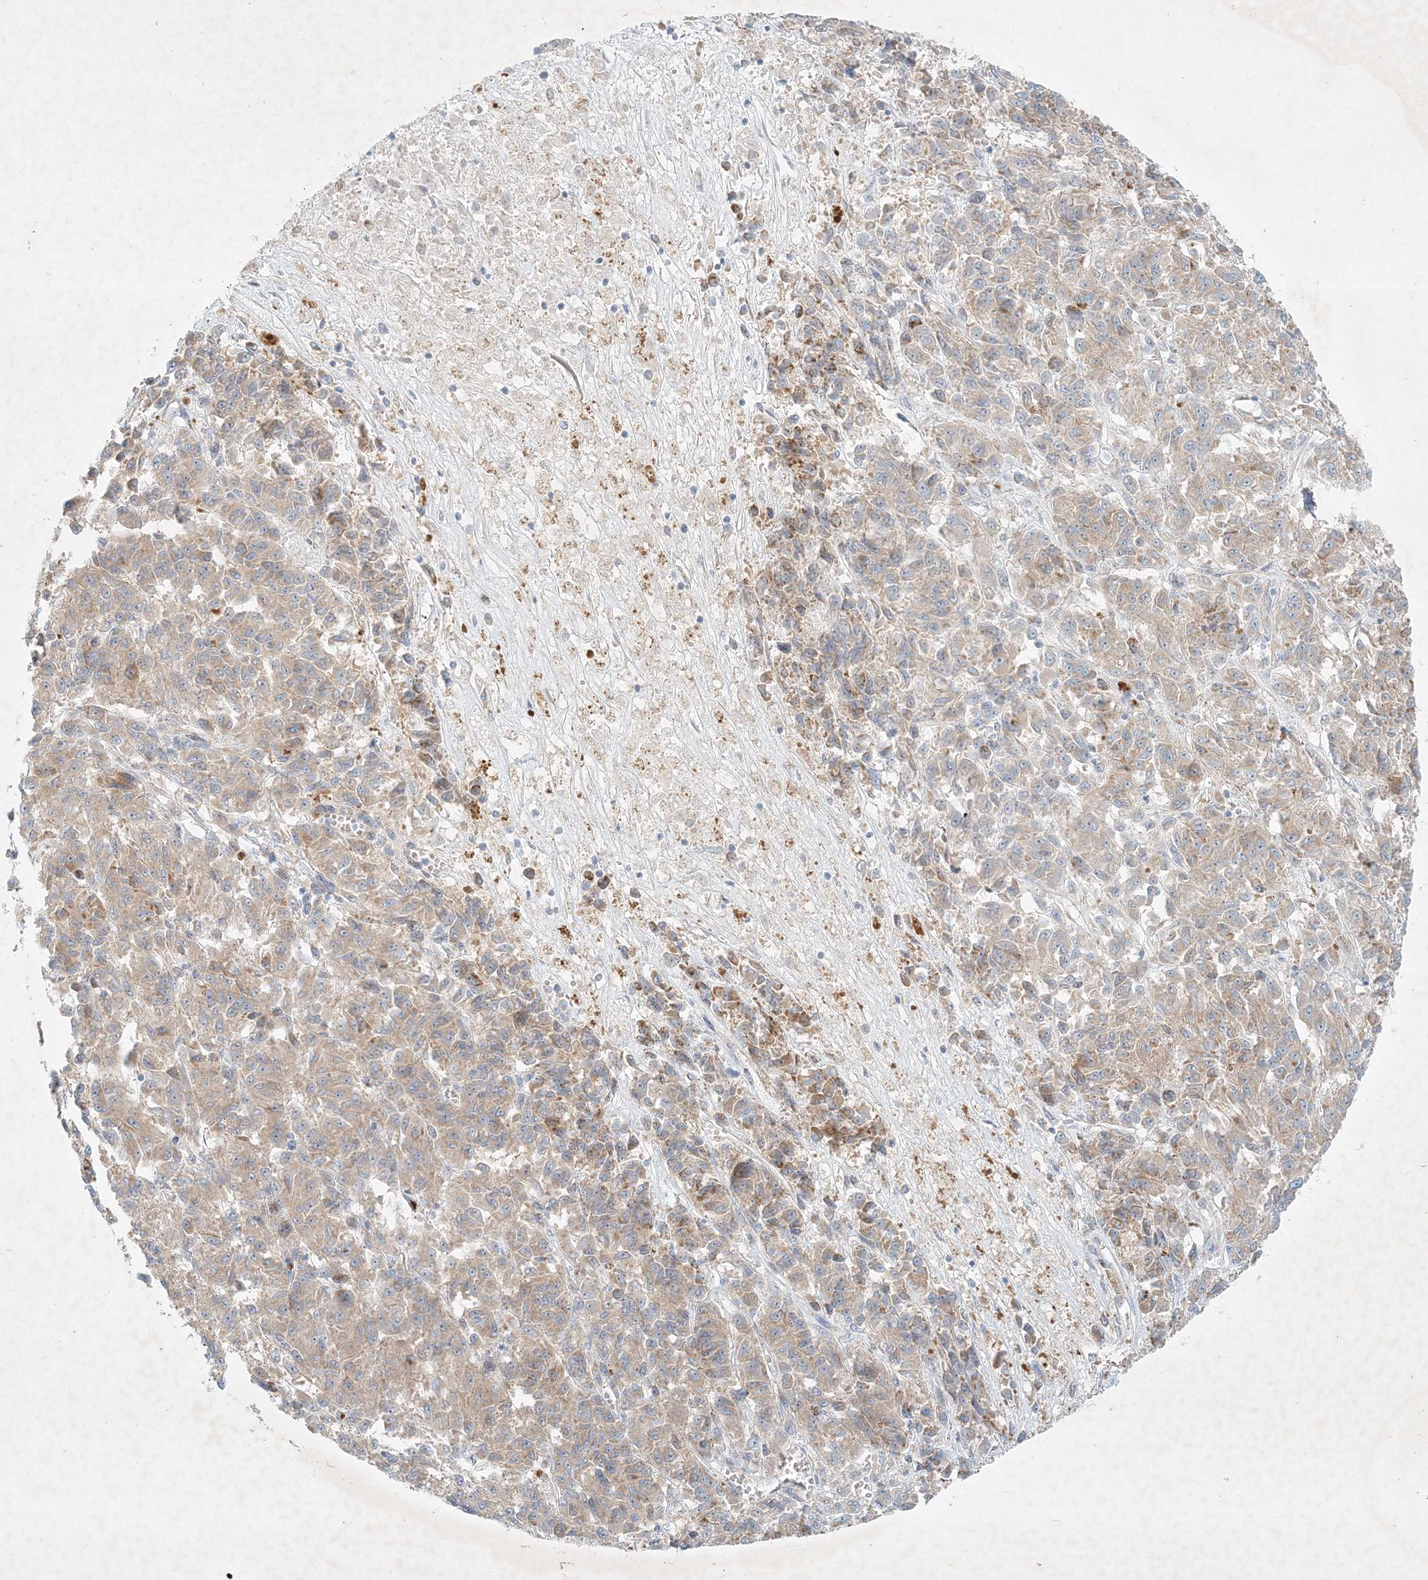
{"staining": {"intensity": "moderate", "quantity": ">75%", "location": "cytoplasmic/membranous"}, "tissue": "melanoma", "cell_type": "Tumor cells", "image_type": "cancer", "snomed": [{"axis": "morphology", "description": "Malignant melanoma, Metastatic site"}, {"axis": "topography", "description": "Lung"}], "caption": "A photomicrograph of human melanoma stained for a protein demonstrates moderate cytoplasmic/membranous brown staining in tumor cells. (DAB = brown stain, brightfield microscopy at high magnification).", "gene": "STK11IP", "patient": {"sex": "male", "age": 64}}